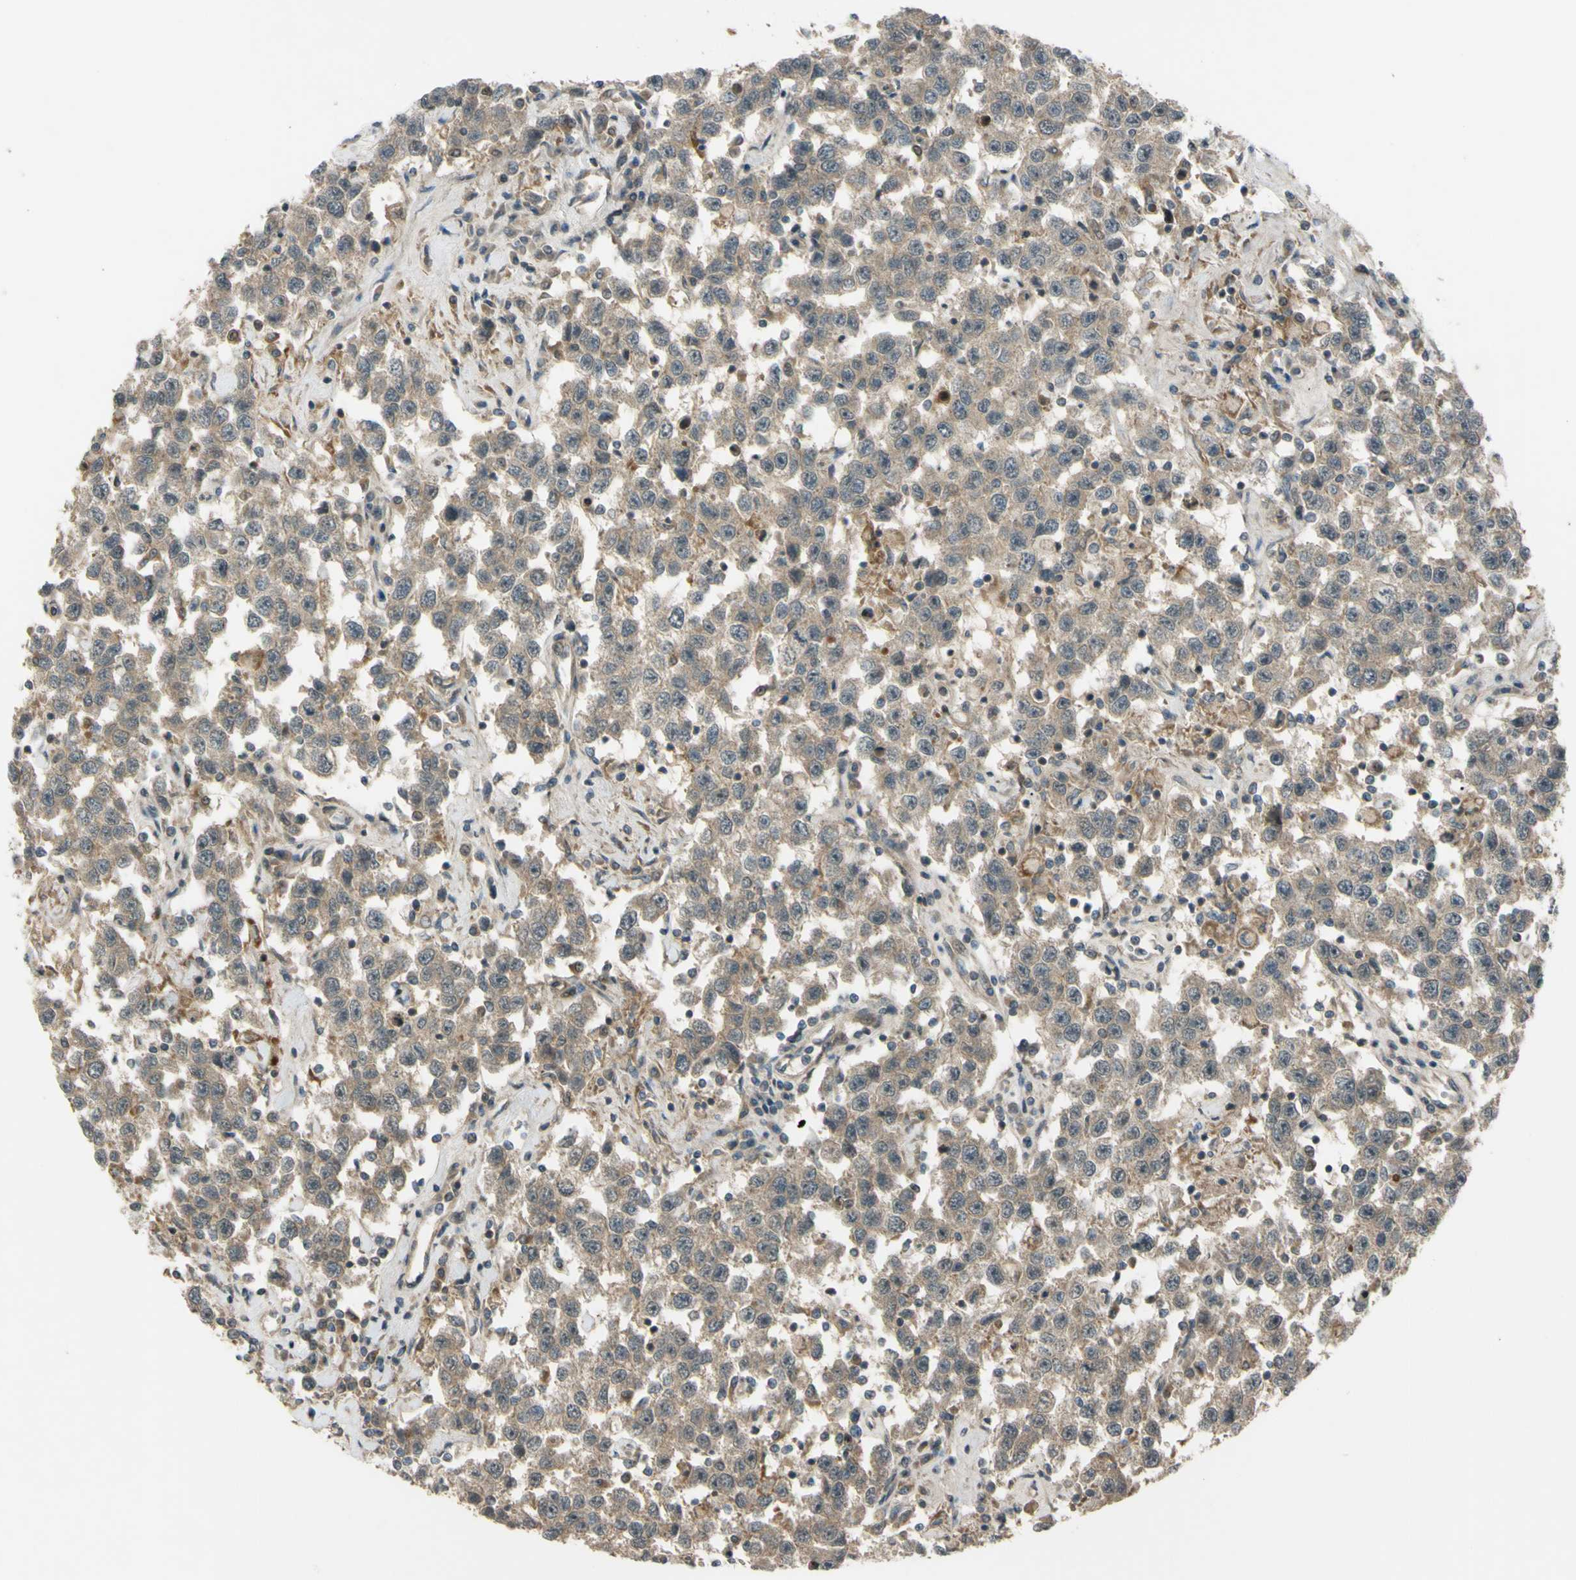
{"staining": {"intensity": "weak", "quantity": ">75%", "location": "cytoplasmic/membranous"}, "tissue": "testis cancer", "cell_type": "Tumor cells", "image_type": "cancer", "snomed": [{"axis": "morphology", "description": "Seminoma, NOS"}, {"axis": "topography", "description": "Testis"}], "caption": "Human seminoma (testis) stained with a protein marker displays weak staining in tumor cells.", "gene": "FLII", "patient": {"sex": "male", "age": 41}}